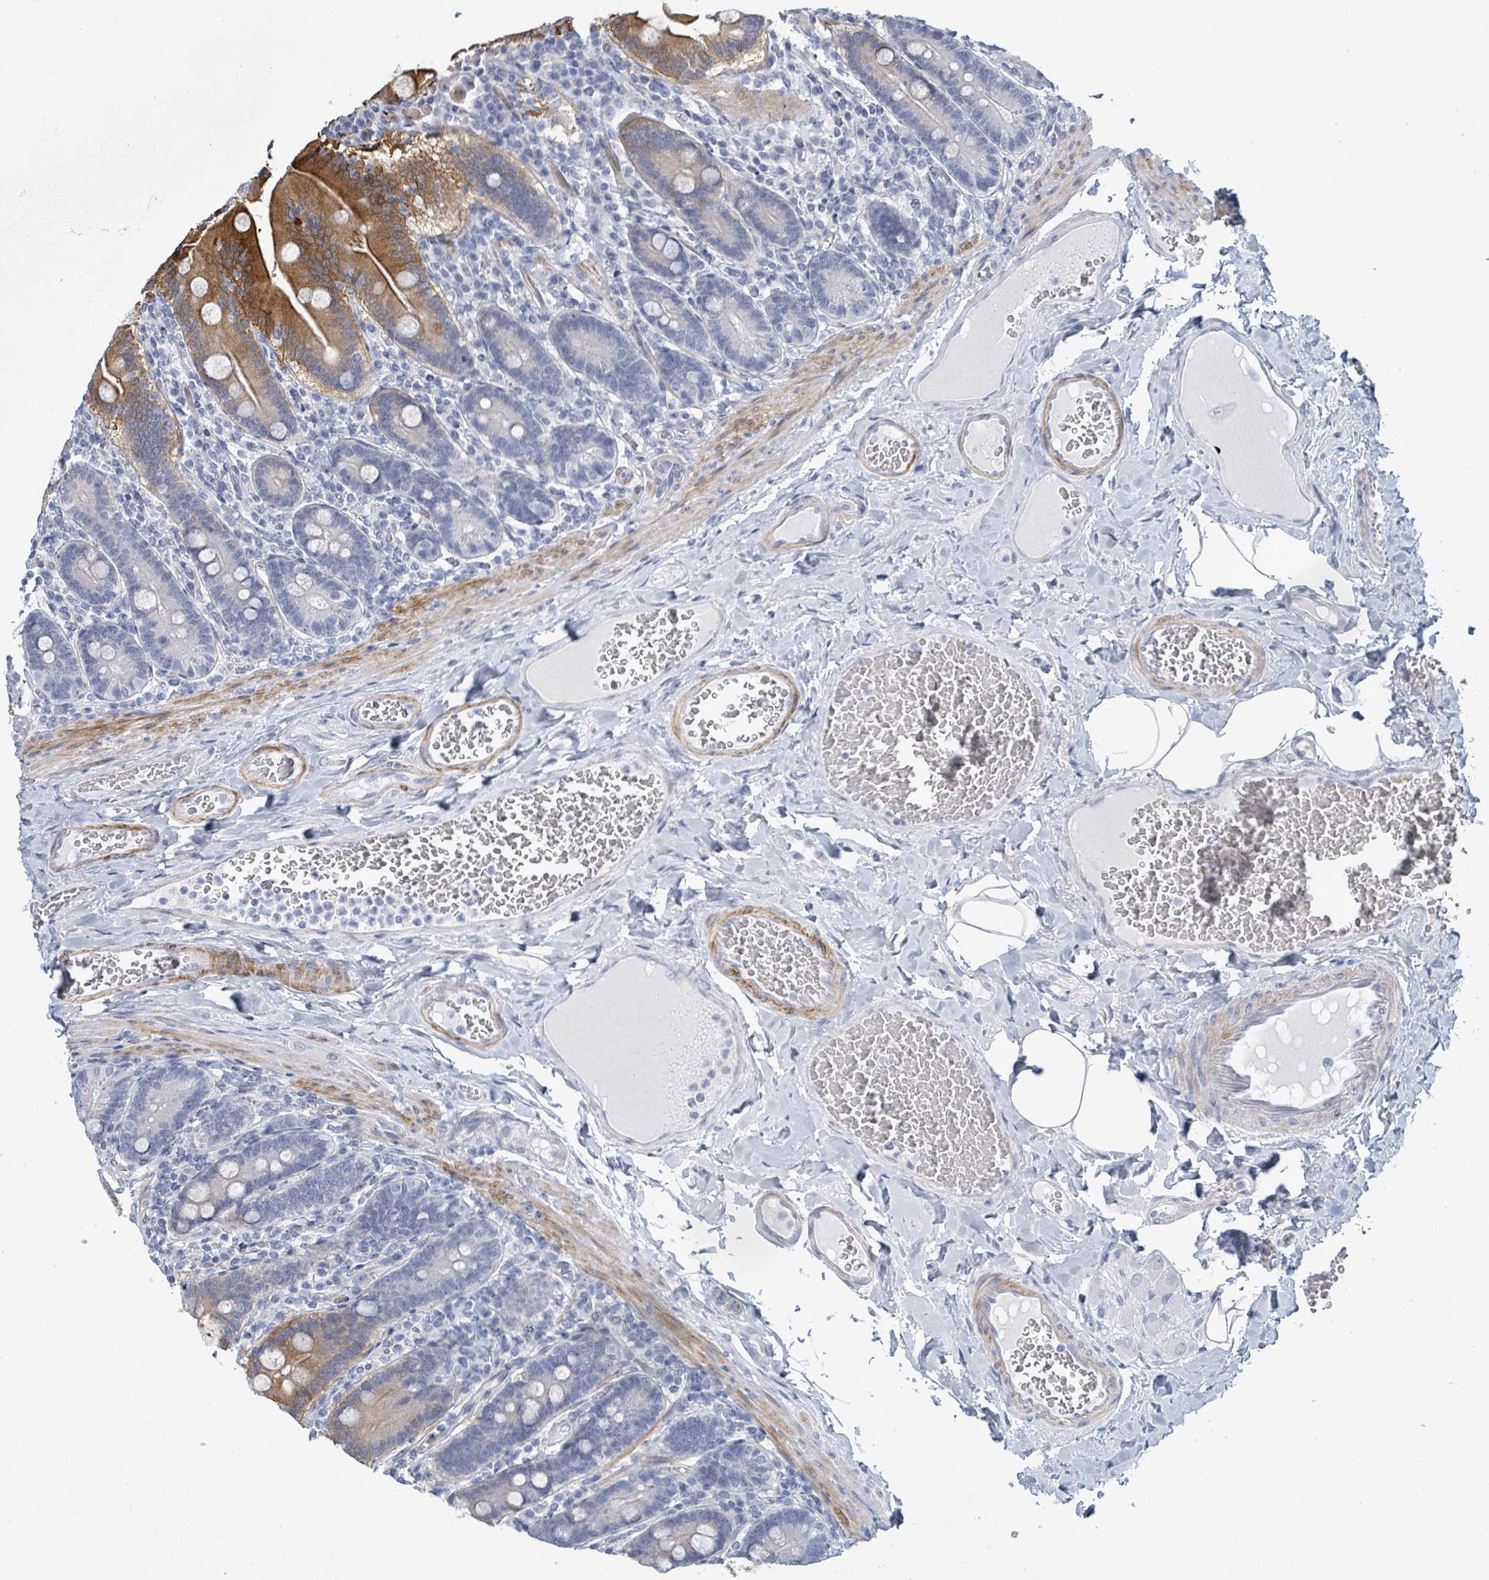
{"staining": {"intensity": "strong", "quantity": "<25%", "location": "cytoplasmic/membranous"}, "tissue": "duodenum", "cell_type": "Glandular cells", "image_type": "normal", "snomed": [{"axis": "morphology", "description": "Normal tissue, NOS"}, {"axis": "topography", "description": "Duodenum"}], "caption": "The micrograph reveals immunohistochemical staining of benign duodenum. There is strong cytoplasmic/membranous positivity is seen in approximately <25% of glandular cells.", "gene": "ZNF771", "patient": {"sex": "female", "age": 62}}